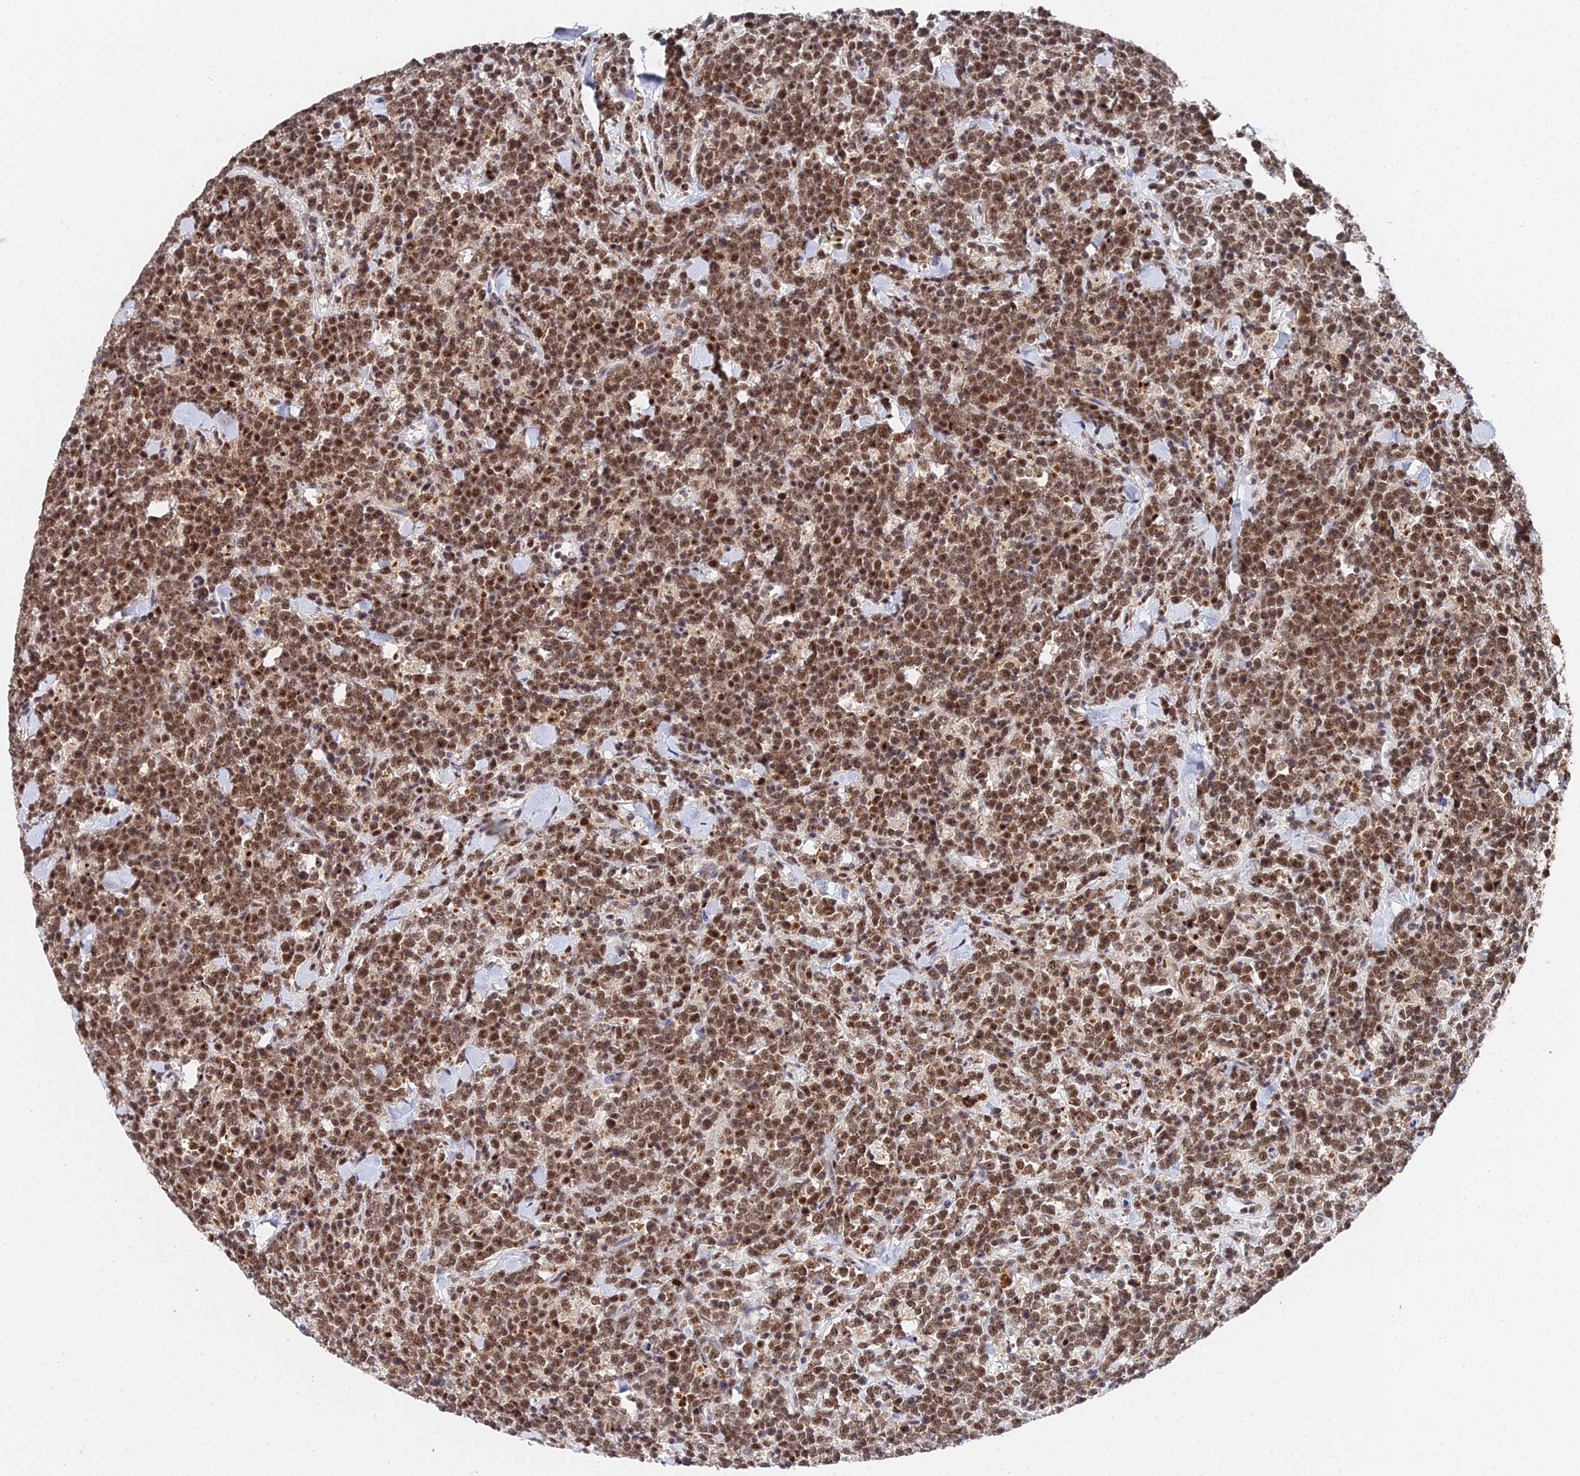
{"staining": {"intensity": "strong", "quantity": ">75%", "location": "nuclear"}, "tissue": "lymphoma", "cell_type": "Tumor cells", "image_type": "cancer", "snomed": [{"axis": "morphology", "description": "Malignant lymphoma, non-Hodgkin's type, High grade"}, {"axis": "topography", "description": "Small intestine"}], "caption": "DAB immunohistochemical staining of malignant lymphoma, non-Hodgkin's type (high-grade) exhibits strong nuclear protein staining in about >75% of tumor cells. Nuclei are stained in blue.", "gene": "MAGOHB", "patient": {"sex": "male", "age": 8}}